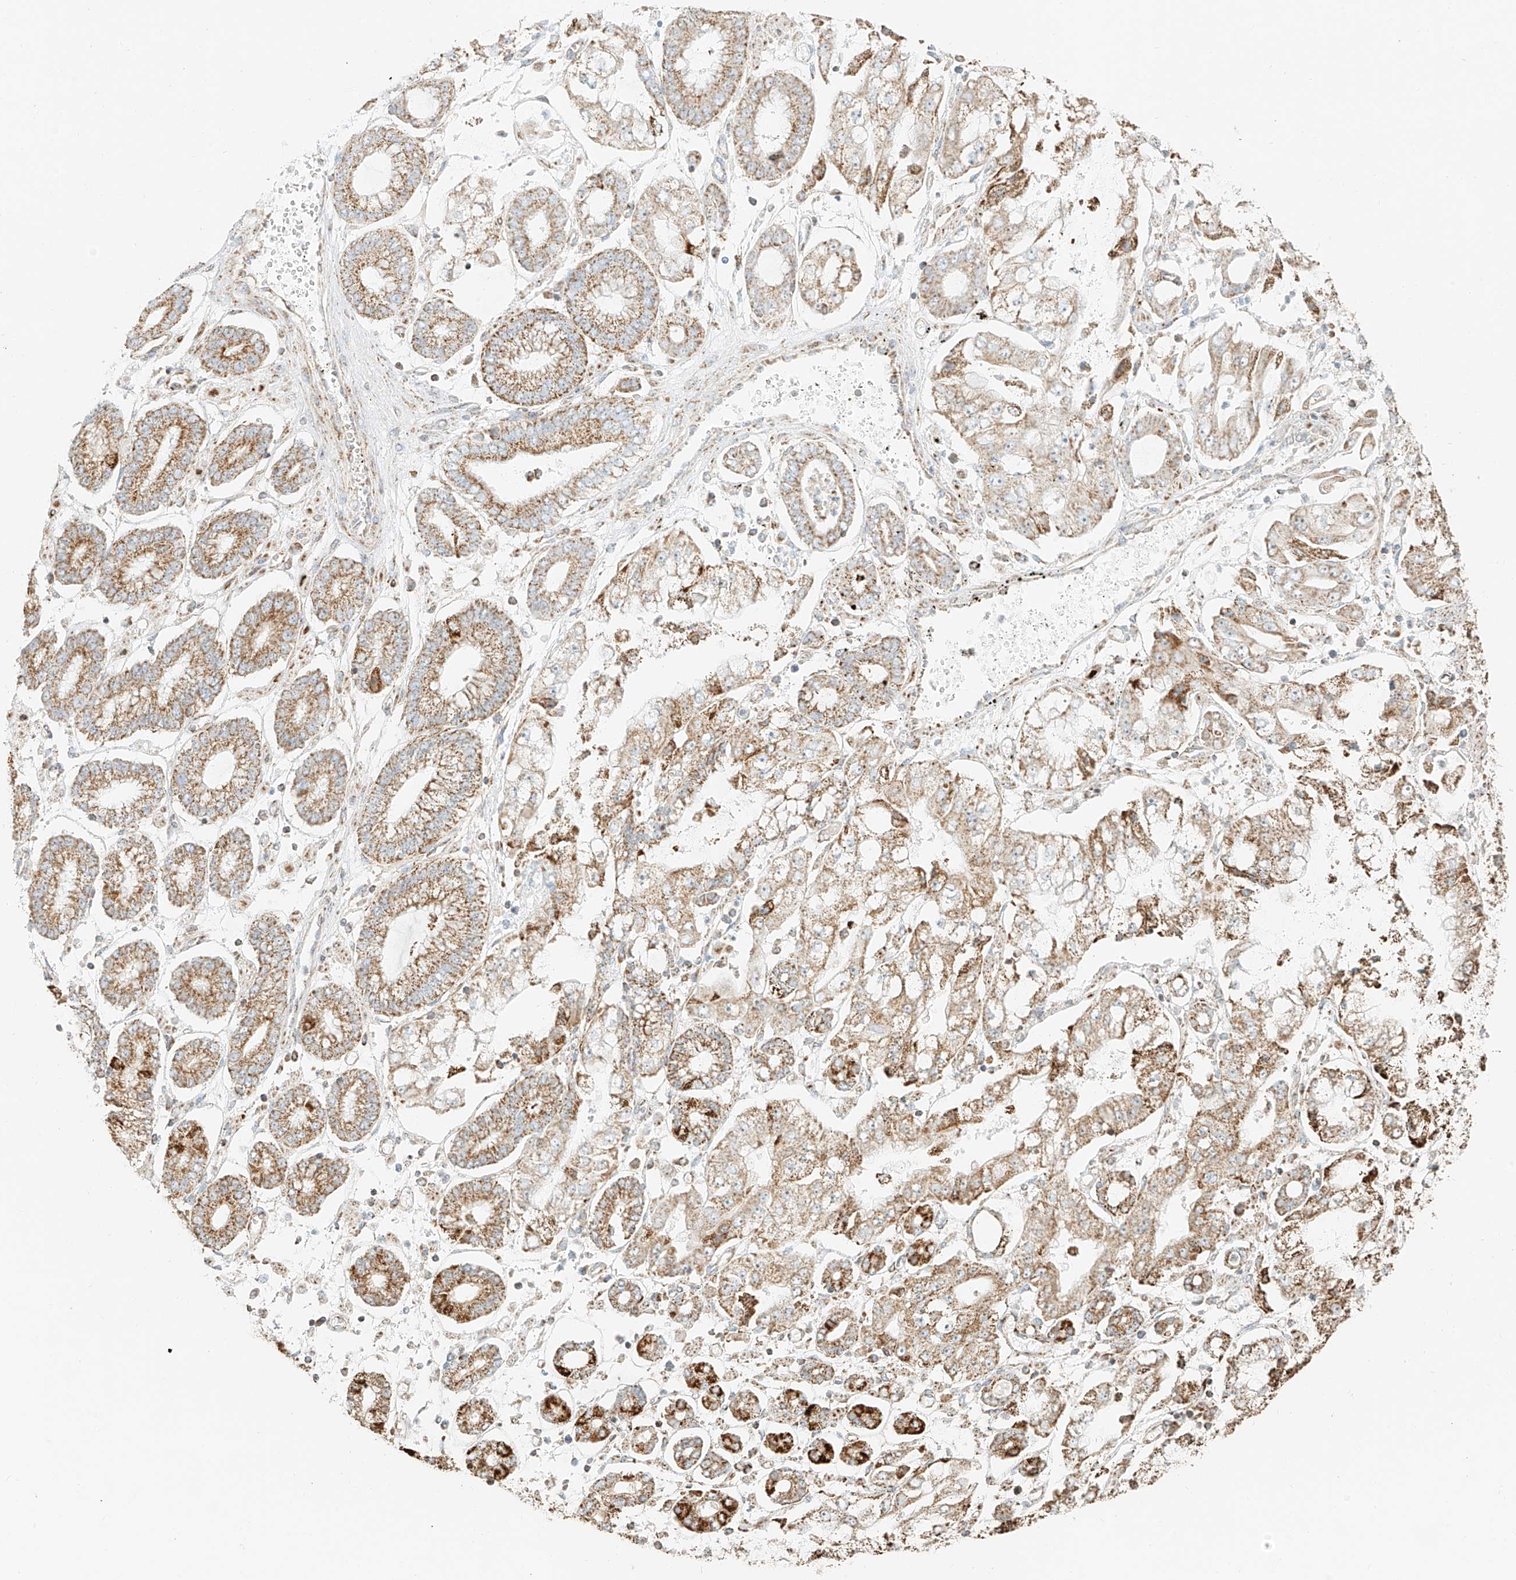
{"staining": {"intensity": "moderate", "quantity": ">75%", "location": "cytoplasmic/membranous"}, "tissue": "stomach cancer", "cell_type": "Tumor cells", "image_type": "cancer", "snomed": [{"axis": "morphology", "description": "Adenocarcinoma, NOS"}, {"axis": "topography", "description": "Stomach"}], "caption": "Brown immunohistochemical staining in human stomach cancer (adenocarcinoma) exhibits moderate cytoplasmic/membranous positivity in about >75% of tumor cells.", "gene": "MIPEP", "patient": {"sex": "male", "age": 76}}